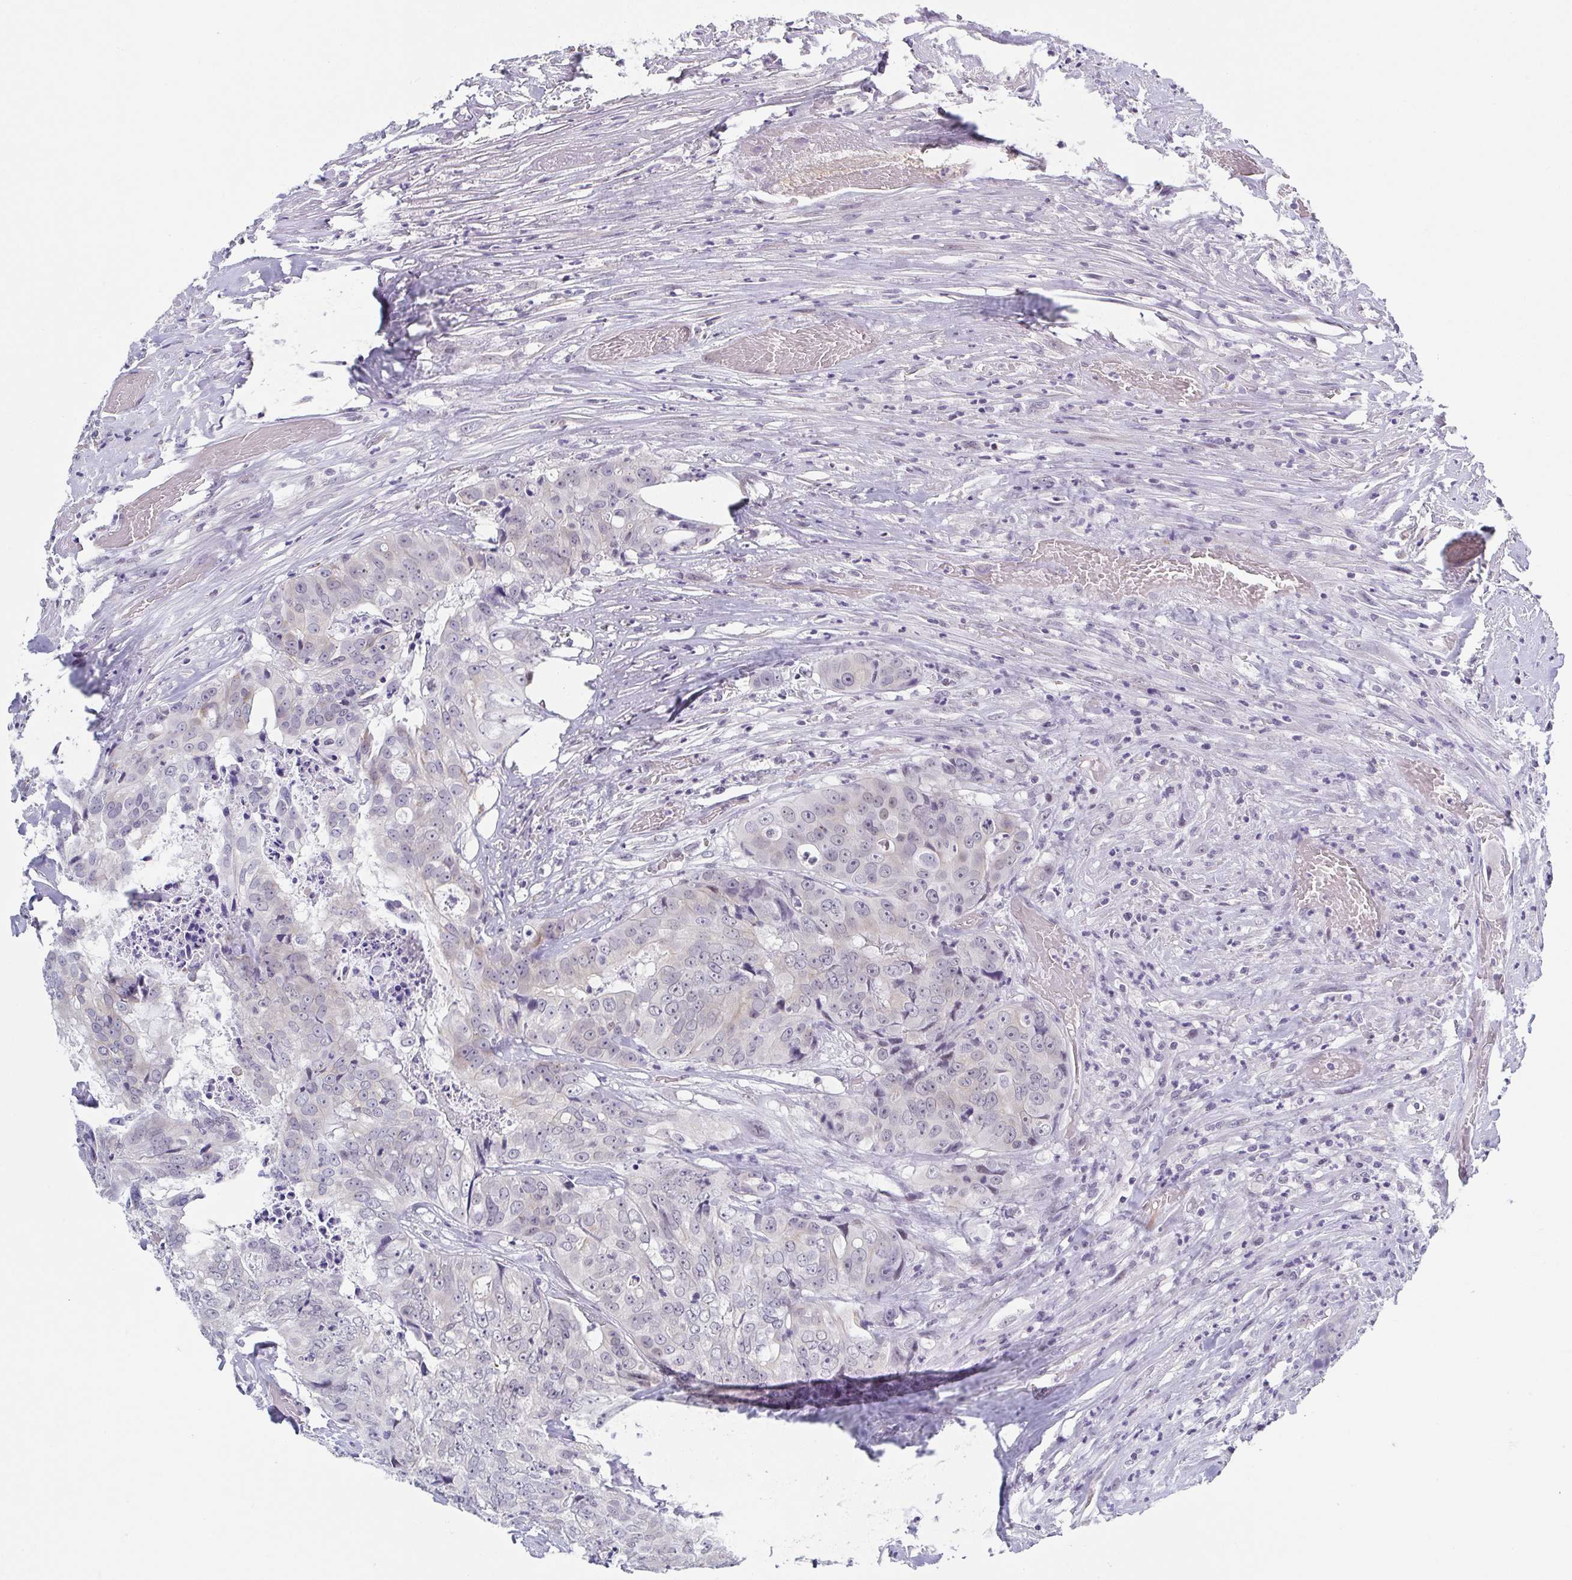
{"staining": {"intensity": "negative", "quantity": "none", "location": "none"}, "tissue": "colorectal cancer", "cell_type": "Tumor cells", "image_type": "cancer", "snomed": [{"axis": "morphology", "description": "Adenocarcinoma, NOS"}, {"axis": "topography", "description": "Rectum"}], "caption": "The micrograph exhibits no staining of tumor cells in adenocarcinoma (colorectal). (Stains: DAB immunohistochemistry with hematoxylin counter stain, Microscopy: brightfield microscopy at high magnification).", "gene": "SLC7A10", "patient": {"sex": "female", "age": 62}}